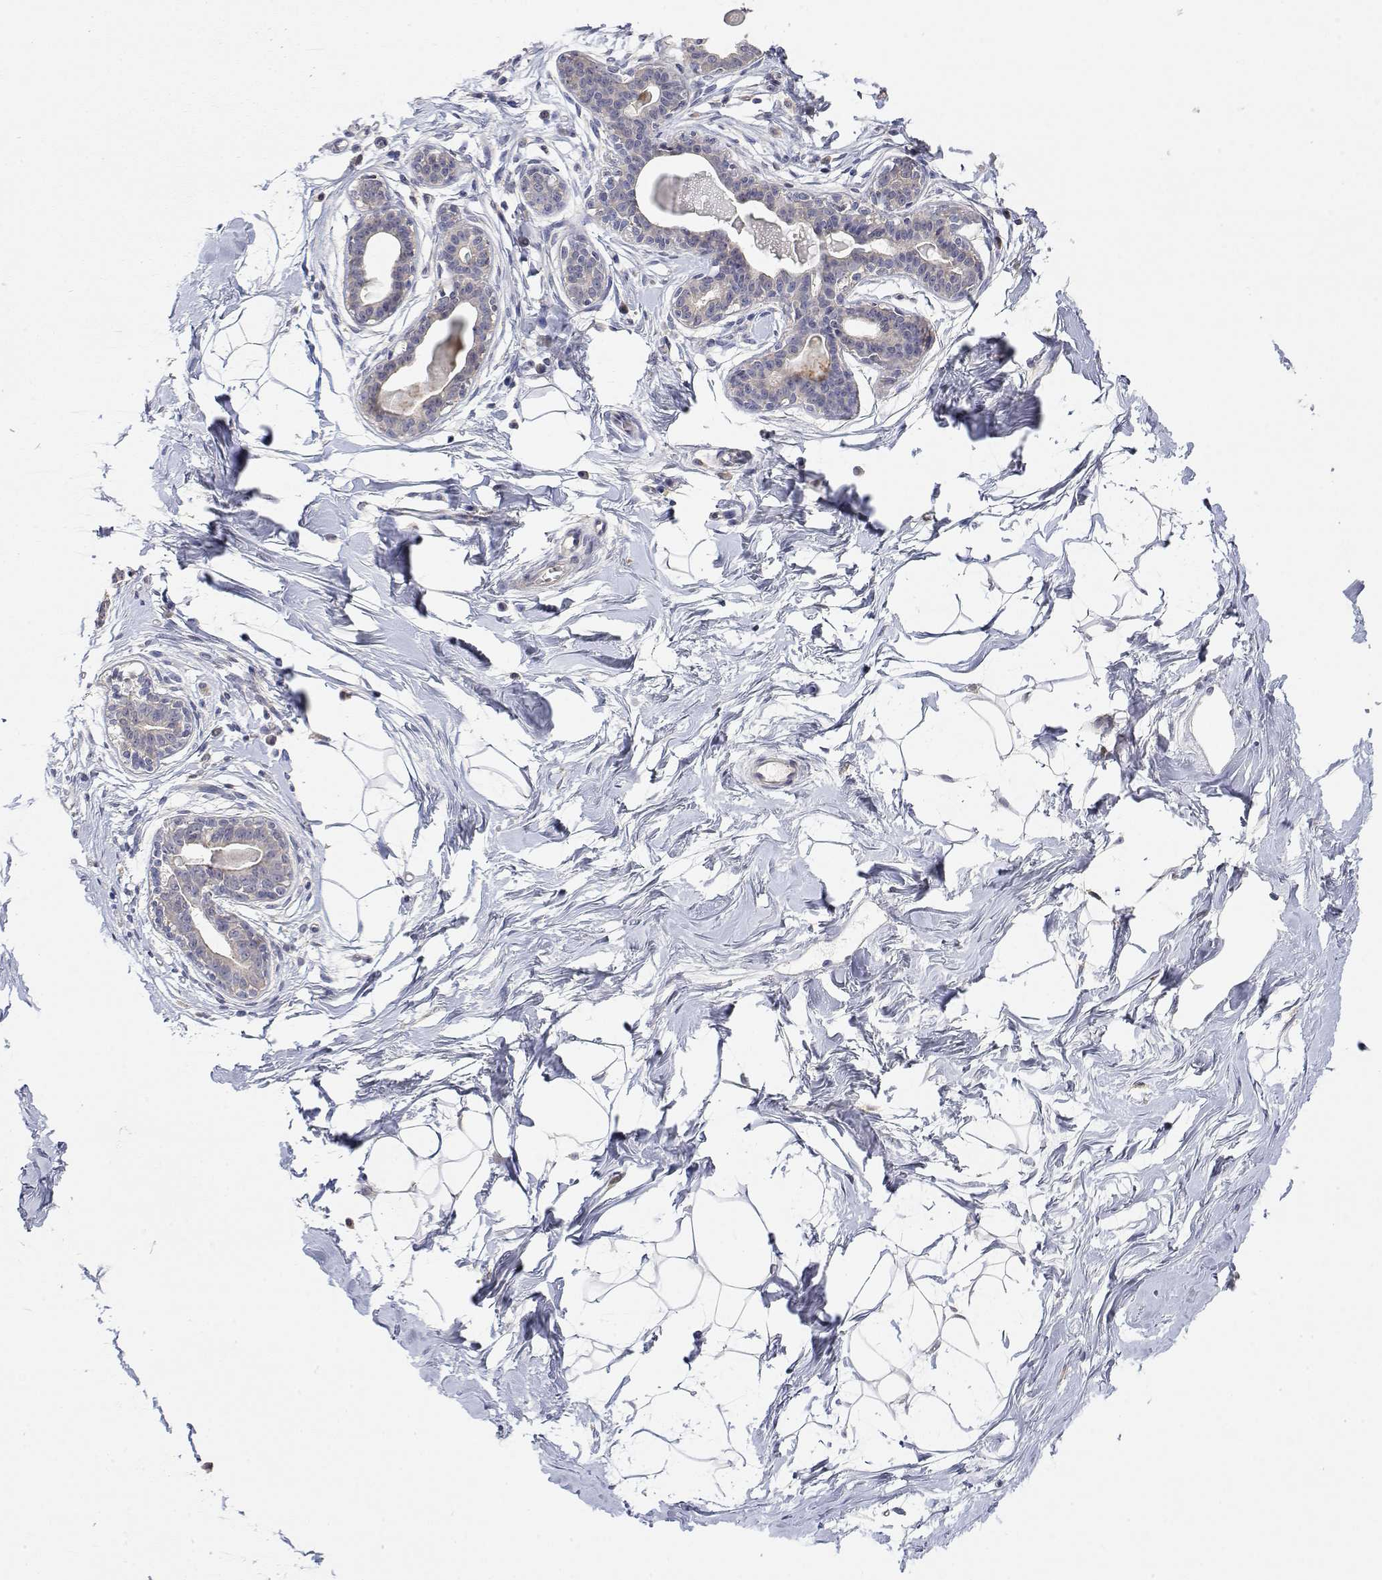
{"staining": {"intensity": "negative", "quantity": "none", "location": "none"}, "tissue": "breast", "cell_type": "Adipocytes", "image_type": "normal", "snomed": [{"axis": "morphology", "description": "Normal tissue, NOS"}, {"axis": "topography", "description": "Breast"}], "caption": "IHC micrograph of unremarkable human breast stained for a protein (brown), which reveals no expression in adipocytes.", "gene": "LONRF3", "patient": {"sex": "female", "age": 45}}